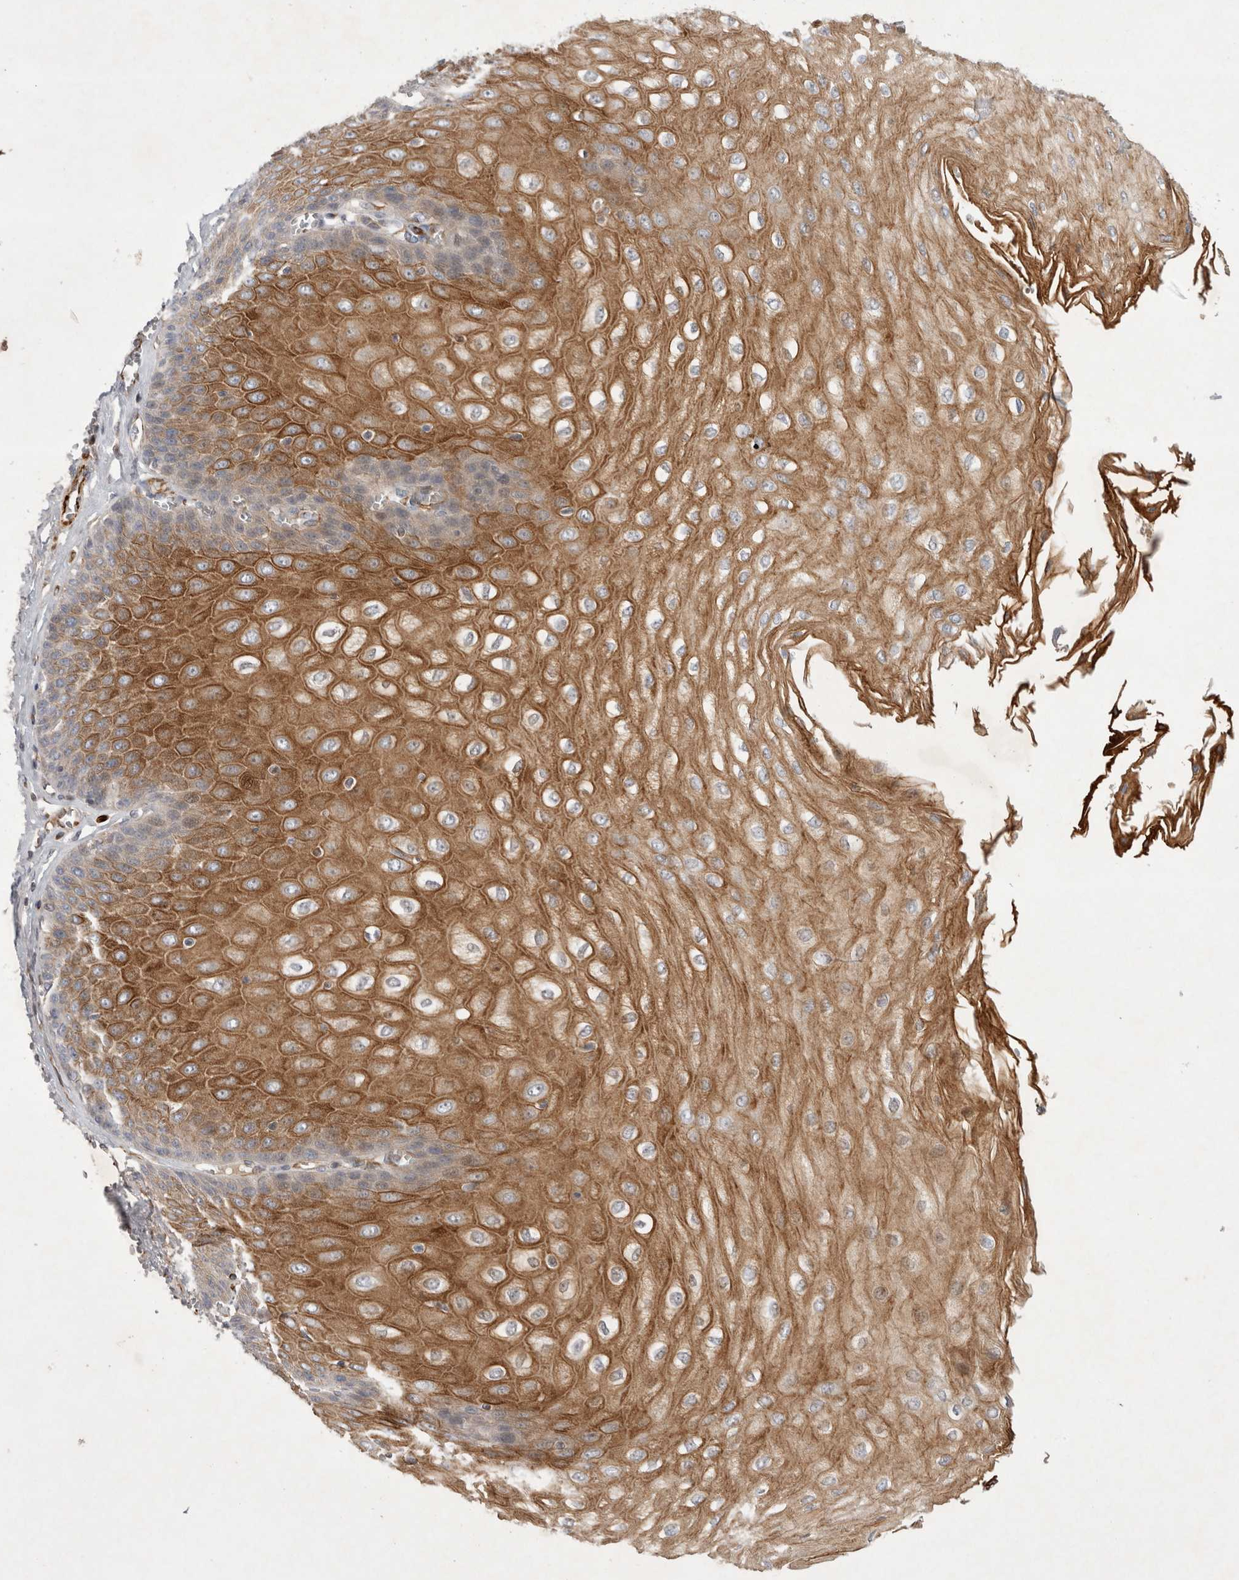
{"staining": {"intensity": "moderate", "quantity": "25%-75%", "location": "cytoplasmic/membranous"}, "tissue": "esophagus", "cell_type": "Squamous epithelial cells", "image_type": "normal", "snomed": [{"axis": "morphology", "description": "Normal tissue, NOS"}, {"axis": "topography", "description": "Esophagus"}], "caption": "IHC (DAB) staining of normal human esophagus exhibits moderate cytoplasmic/membranous protein positivity in about 25%-75% of squamous epithelial cells. (DAB (3,3'-diaminobenzidine) = brown stain, brightfield microscopy at high magnification).", "gene": "NMU", "patient": {"sex": "male", "age": 60}}